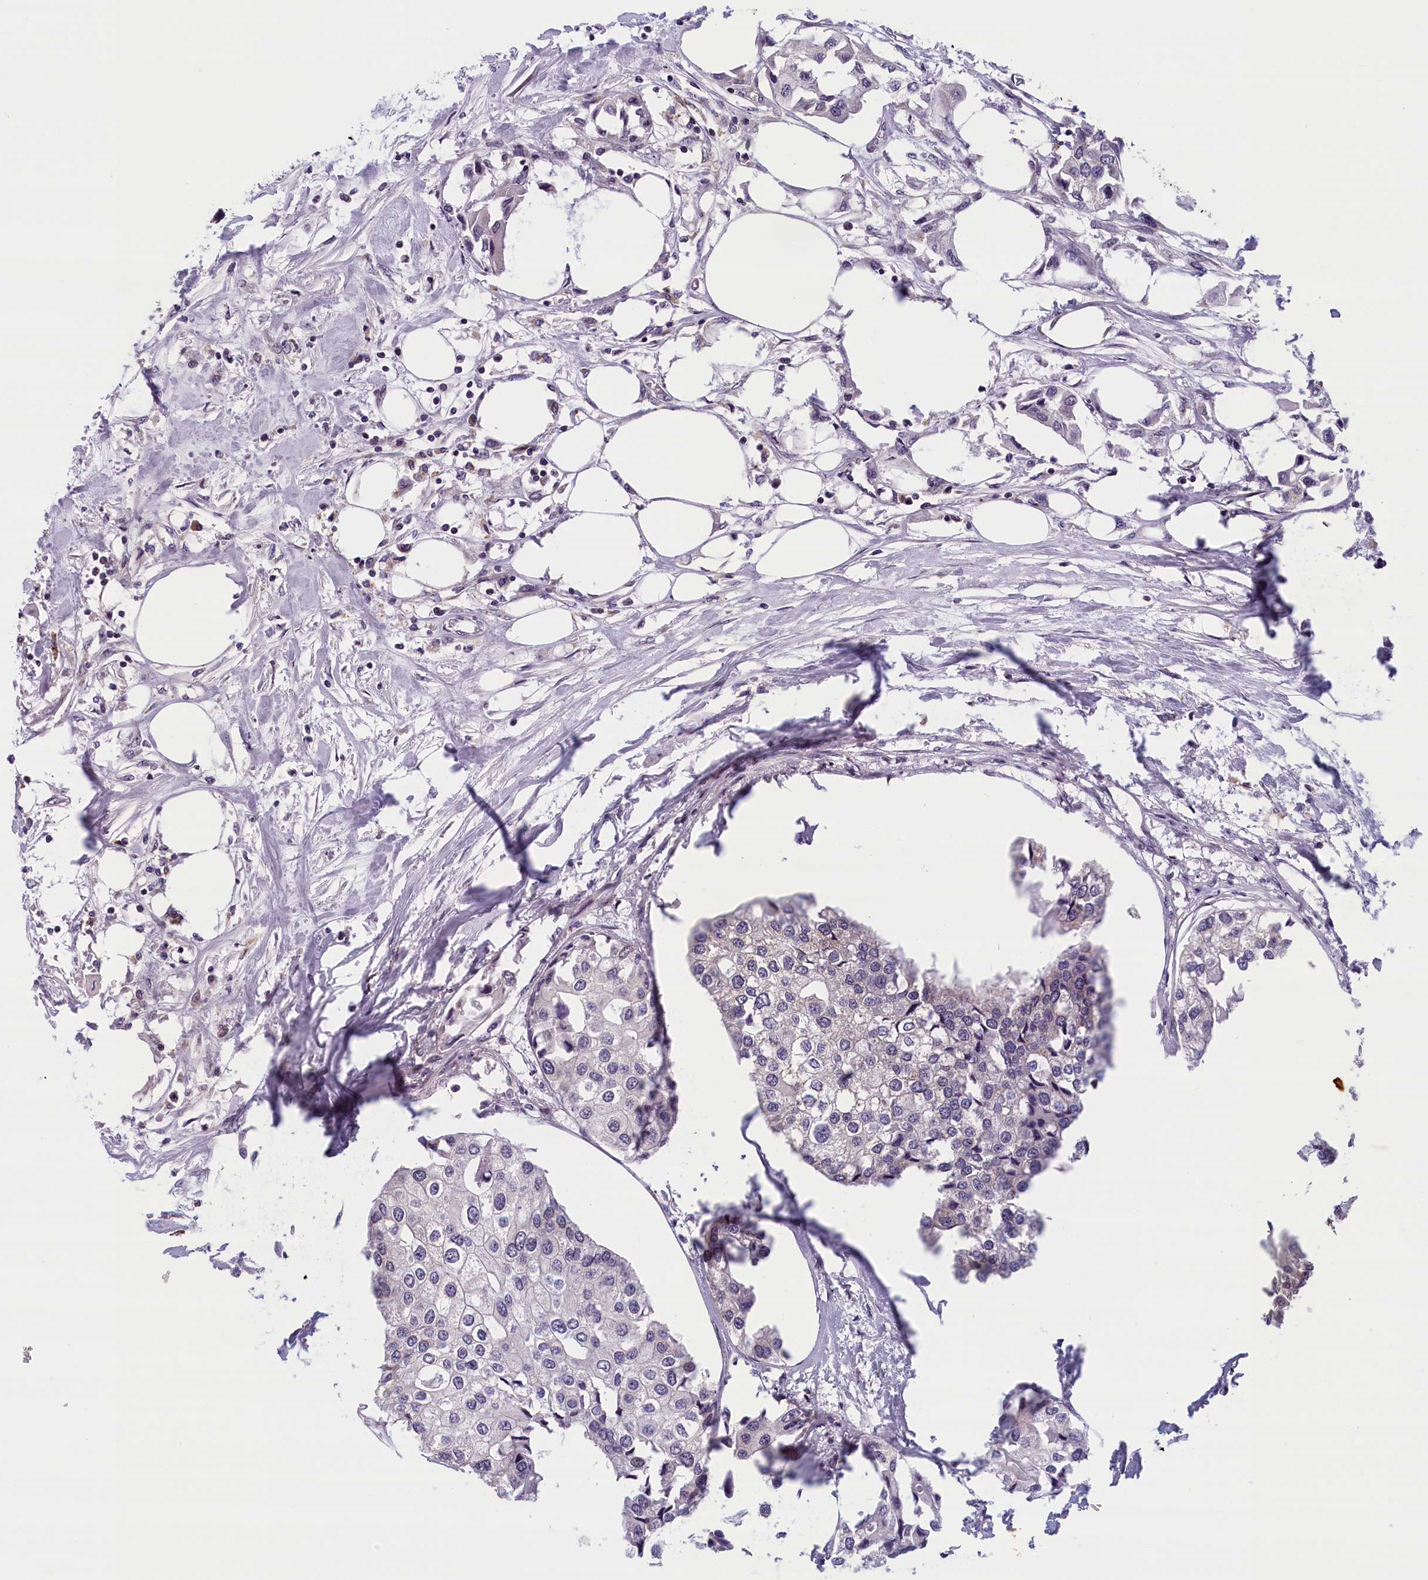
{"staining": {"intensity": "negative", "quantity": "none", "location": "none"}, "tissue": "urothelial cancer", "cell_type": "Tumor cells", "image_type": "cancer", "snomed": [{"axis": "morphology", "description": "Urothelial carcinoma, High grade"}, {"axis": "topography", "description": "Urinary bladder"}], "caption": "The immunohistochemistry photomicrograph has no significant positivity in tumor cells of high-grade urothelial carcinoma tissue. The staining was performed using DAB (3,3'-diaminobenzidine) to visualize the protein expression in brown, while the nuclei were stained in blue with hematoxylin (Magnification: 20x).", "gene": "KCNK6", "patient": {"sex": "male", "age": 64}}